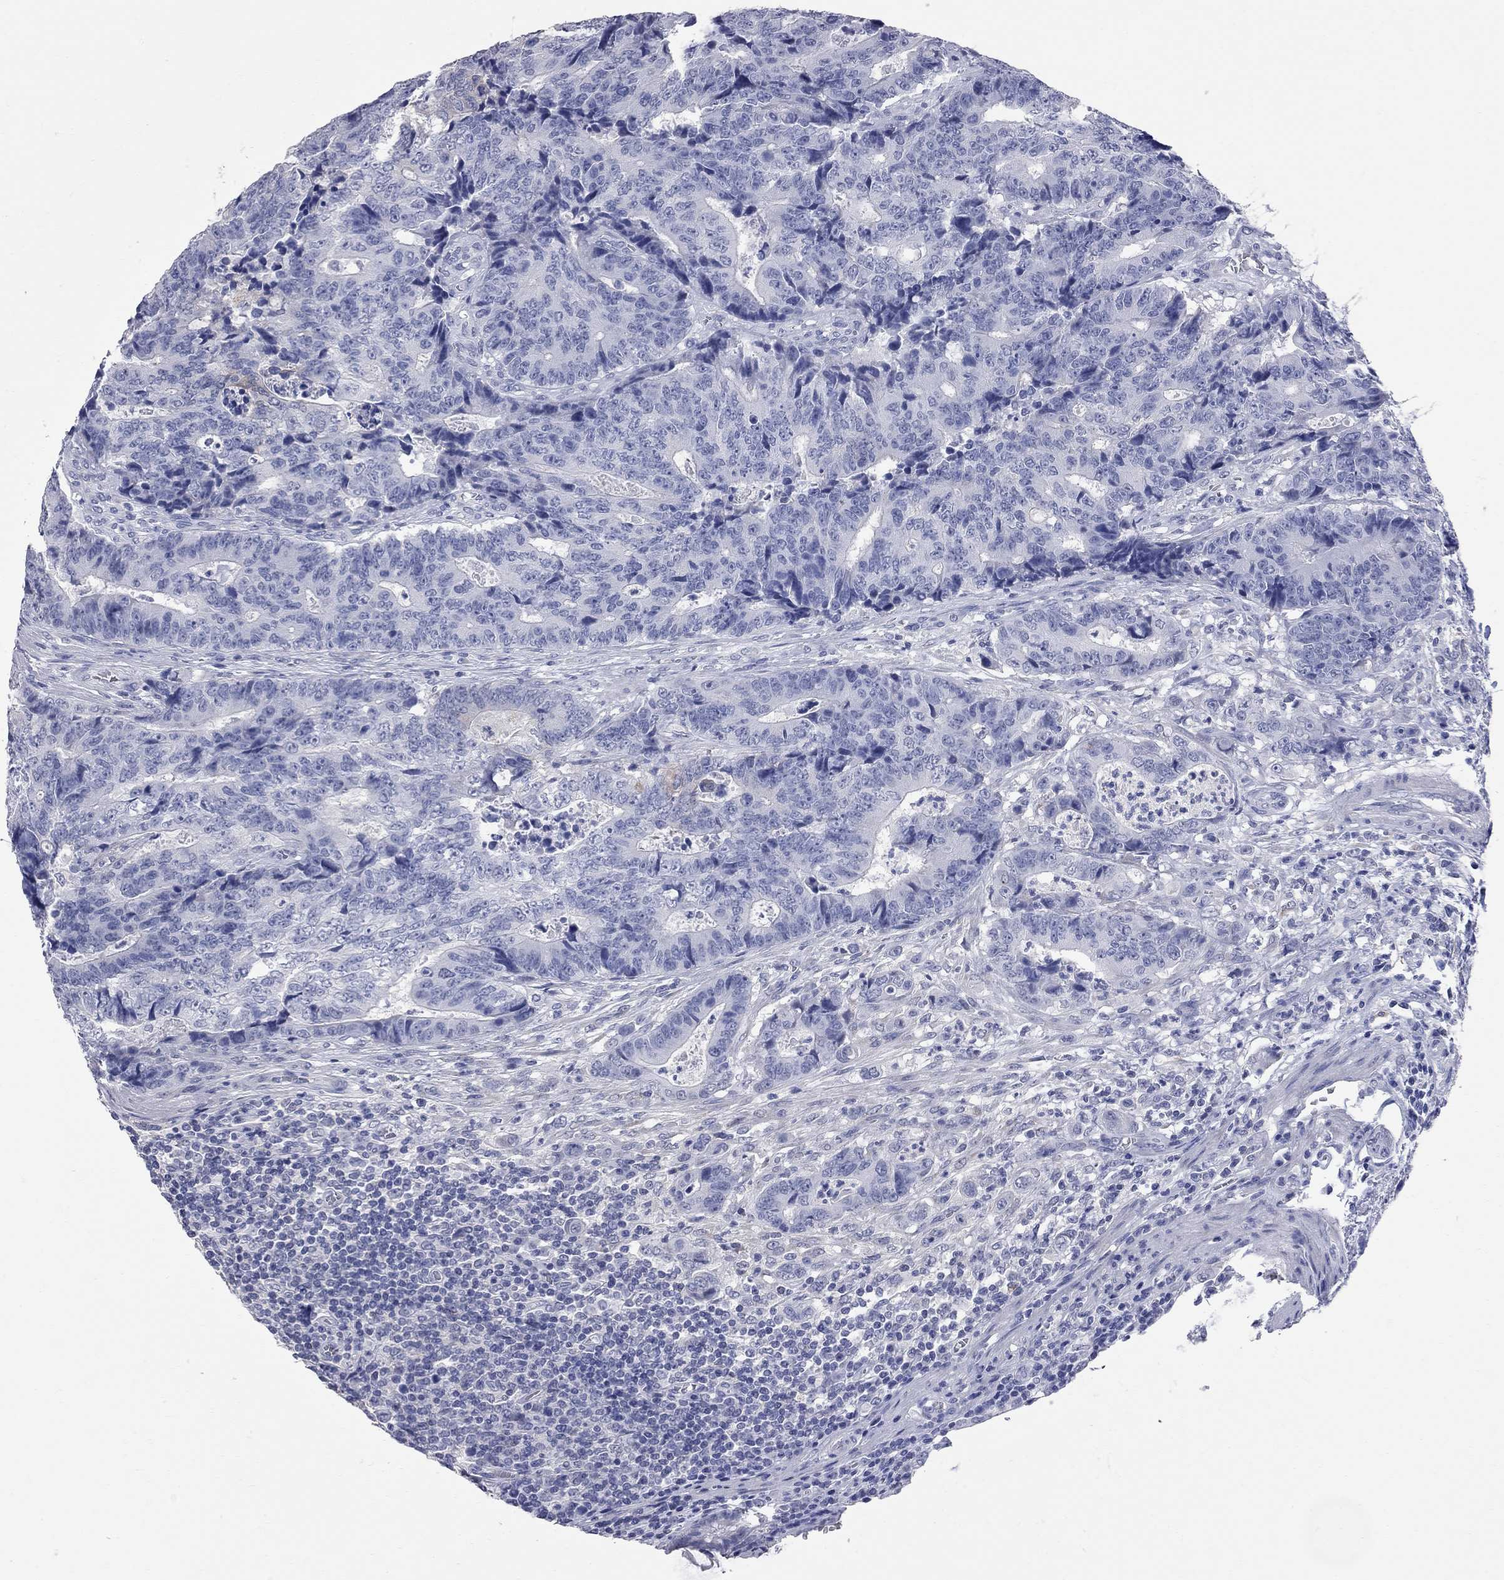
{"staining": {"intensity": "negative", "quantity": "none", "location": "none"}, "tissue": "colorectal cancer", "cell_type": "Tumor cells", "image_type": "cancer", "snomed": [{"axis": "morphology", "description": "Adenocarcinoma, NOS"}, {"axis": "topography", "description": "Colon"}], "caption": "This is an IHC photomicrograph of human colorectal adenocarcinoma. There is no expression in tumor cells.", "gene": "FAM221B", "patient": {"sex": "female", "age": 48}}